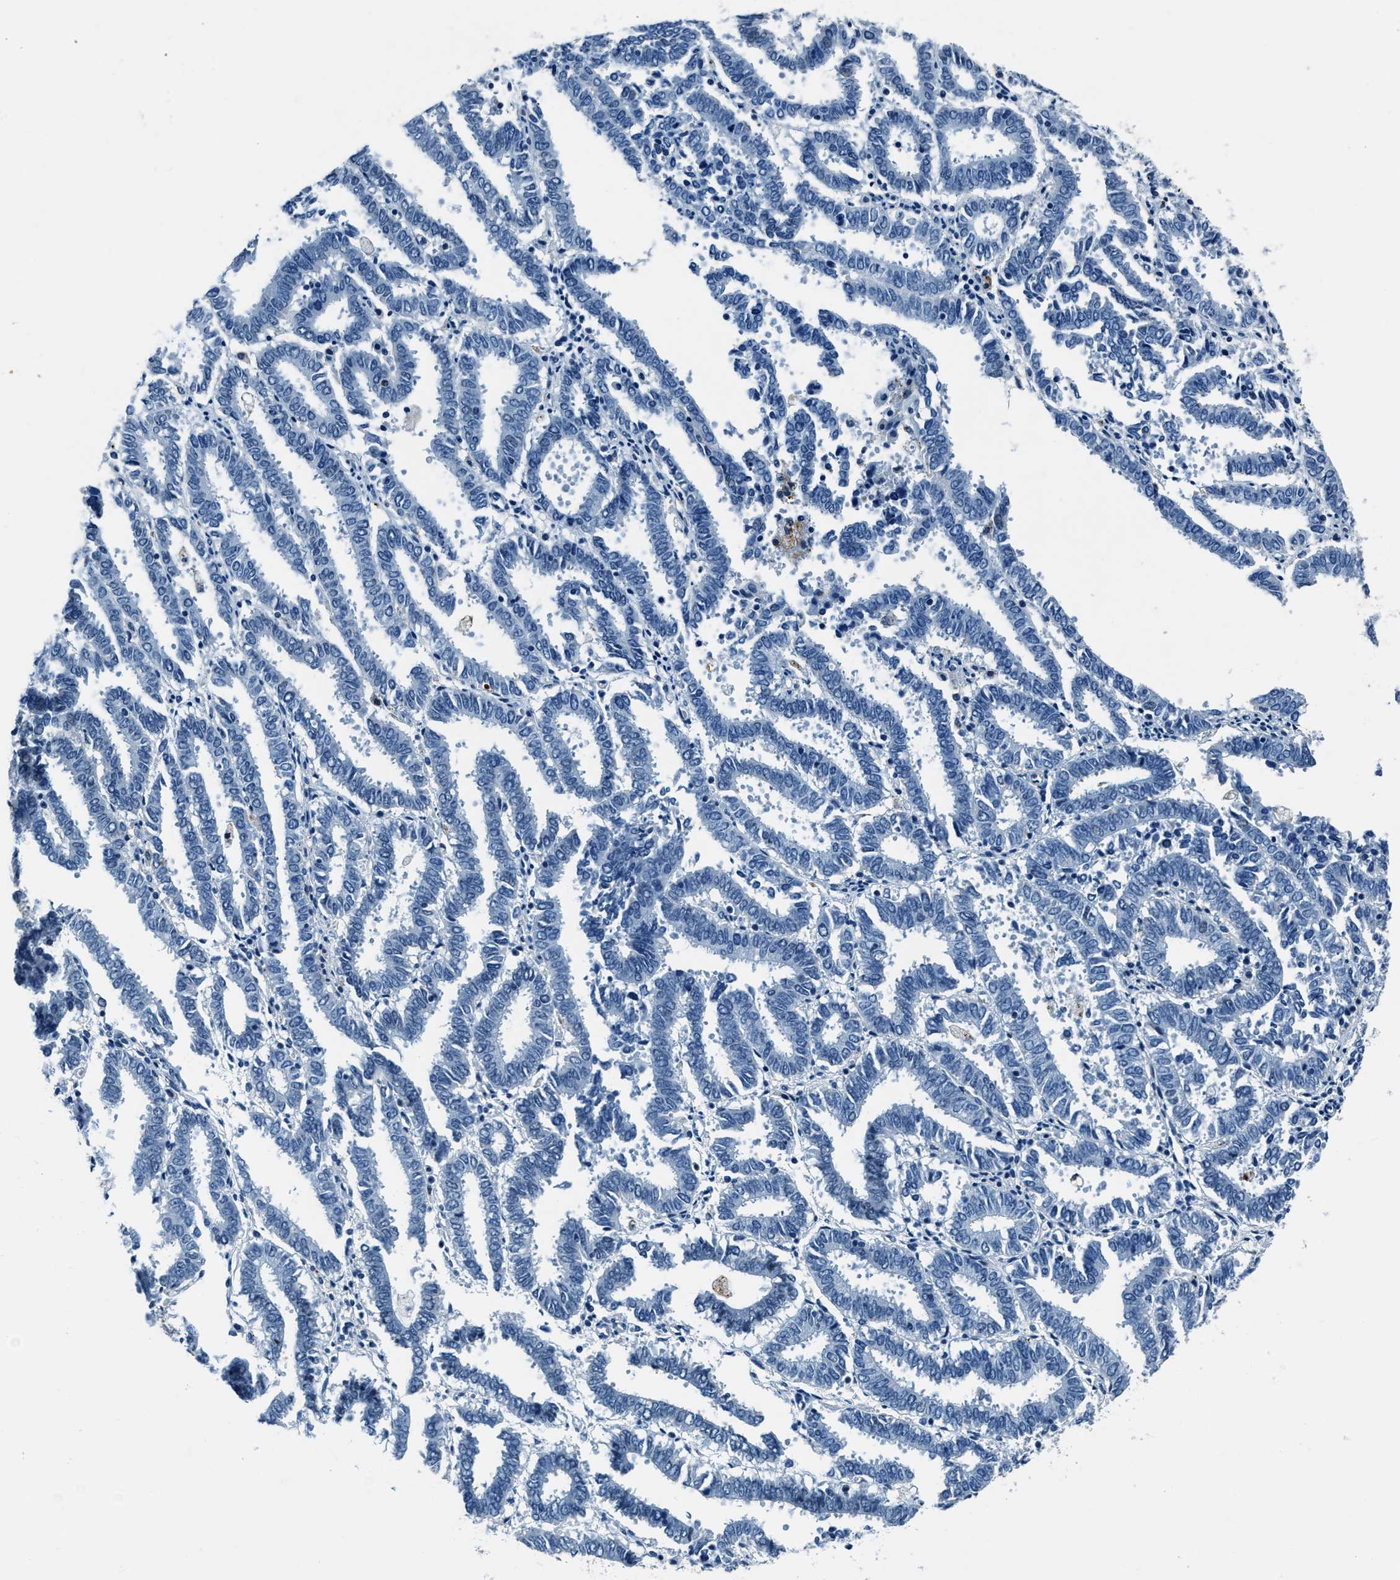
{"staining": {"intensity": "negative", "quantity": "none", "location": "none"}, "tissue": "endometrial cancer", "cell_type": "Tumor cells", "image_type": "cancer", "snomed": [{"axis": "morphology", "description": "Adenocarcinoma, NOS"}, {"axis": "topography", "description": "Uterus"}], "caption": "DAB (3,3'-diaminobenzidine) immunohistochemical staining of adenocarcinoma (endometrial) demonstrates no significant expression in tumor cells.", "gene": "PTPDC1", "patient": {"sex": "female", "age": 83}}